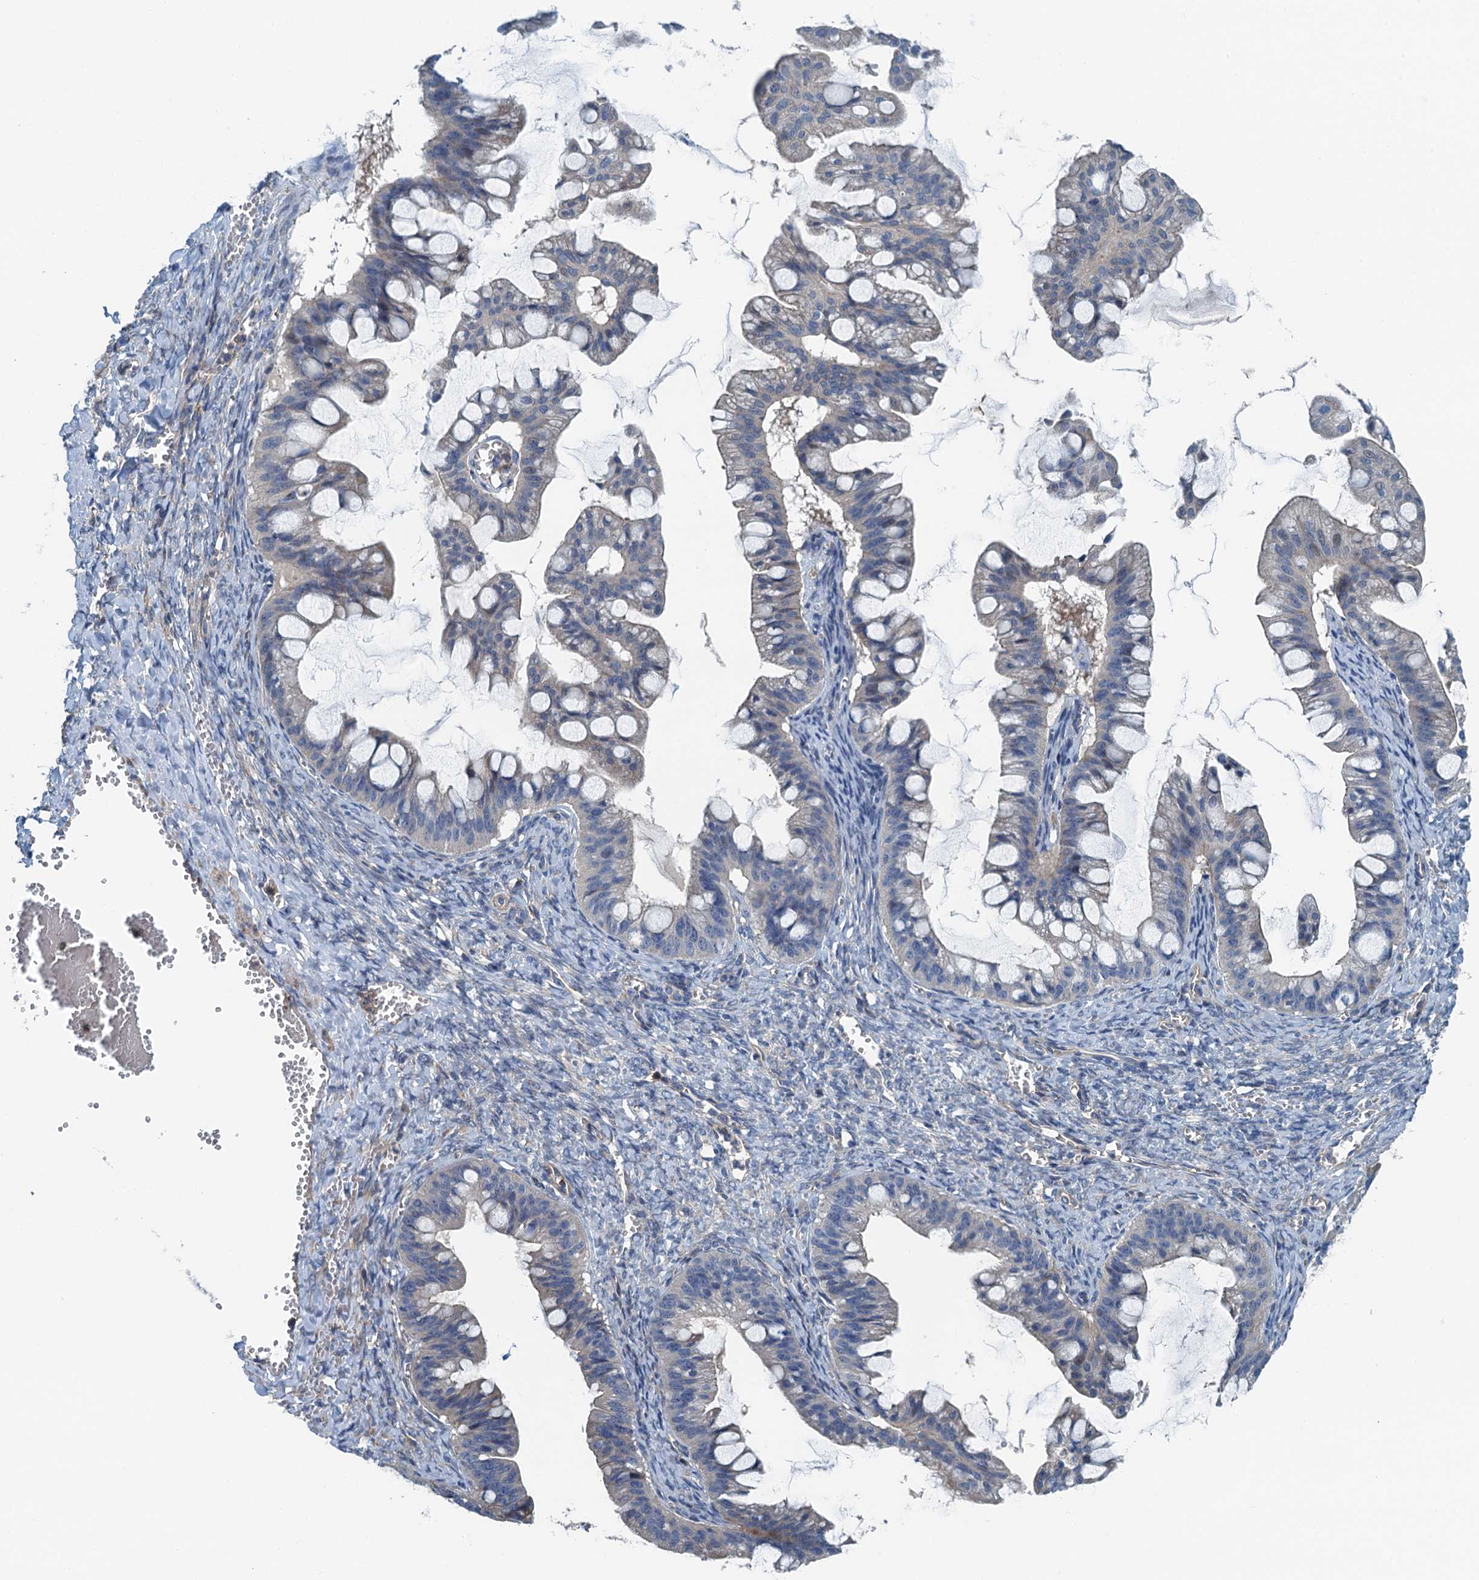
{"staining": {"intensity": "negative", "quantity": "none", "location": "none"}, "tissue": "ovarian cancer", "cell_type": "Tumor cells", "image_type": "cancer", "snomed": [{"axis": "morphology", "description": "Cystadenocarcinoma, mucinous, NOS"}, {"axis": "topography", "description": "Ovary"}], "caption": "This is an immunohistochemistry image of mucinous cystadenocarcinoma (ovarian). There is no staining in tumor cells.", "gene": "PPP1R14D", "patient": {"sex": "female", "age": 73}}